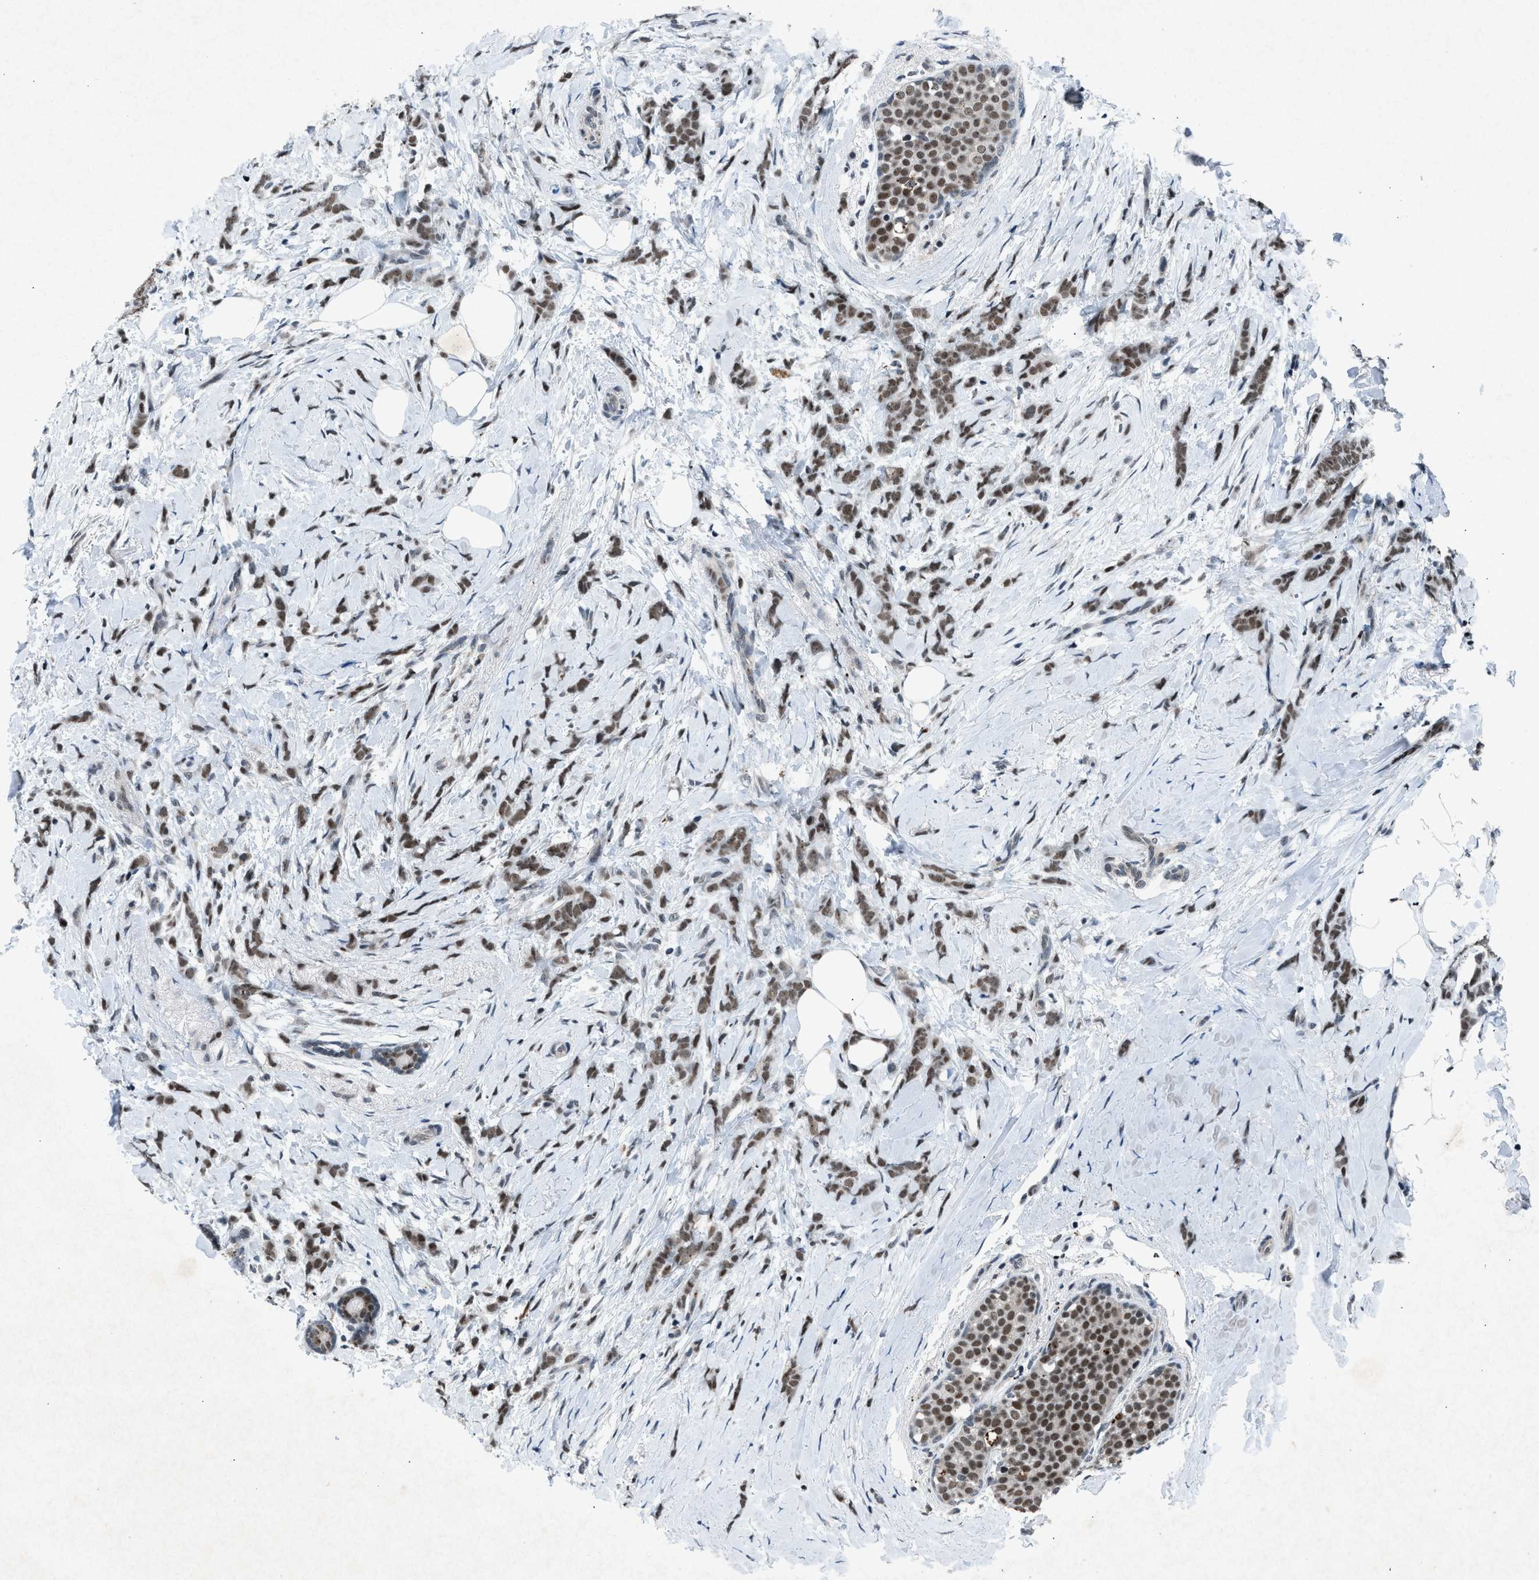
{"staining": {"intensity": "moderate", "quantity": ">75%", "location": "nuclear"}, "tissue": "breast cancer", "cell_type": "Tumor cells", "image_type": "cancer", "snomed": [{"axis": "morphology", "description": "Lobular carcinoma, in situ"}, {"axis": "morphology", "description": "Lobular carcinoma"}, {"axis": "topography", "description": "Breast"}], "caption": "About >75% of tumor cells in human breast cancer reveal moderate nuclear protein staining as visualized by brown immunohistochemical staining.", "gene": "ADCY1", "patient": {"sex": "female", "age": 41}}